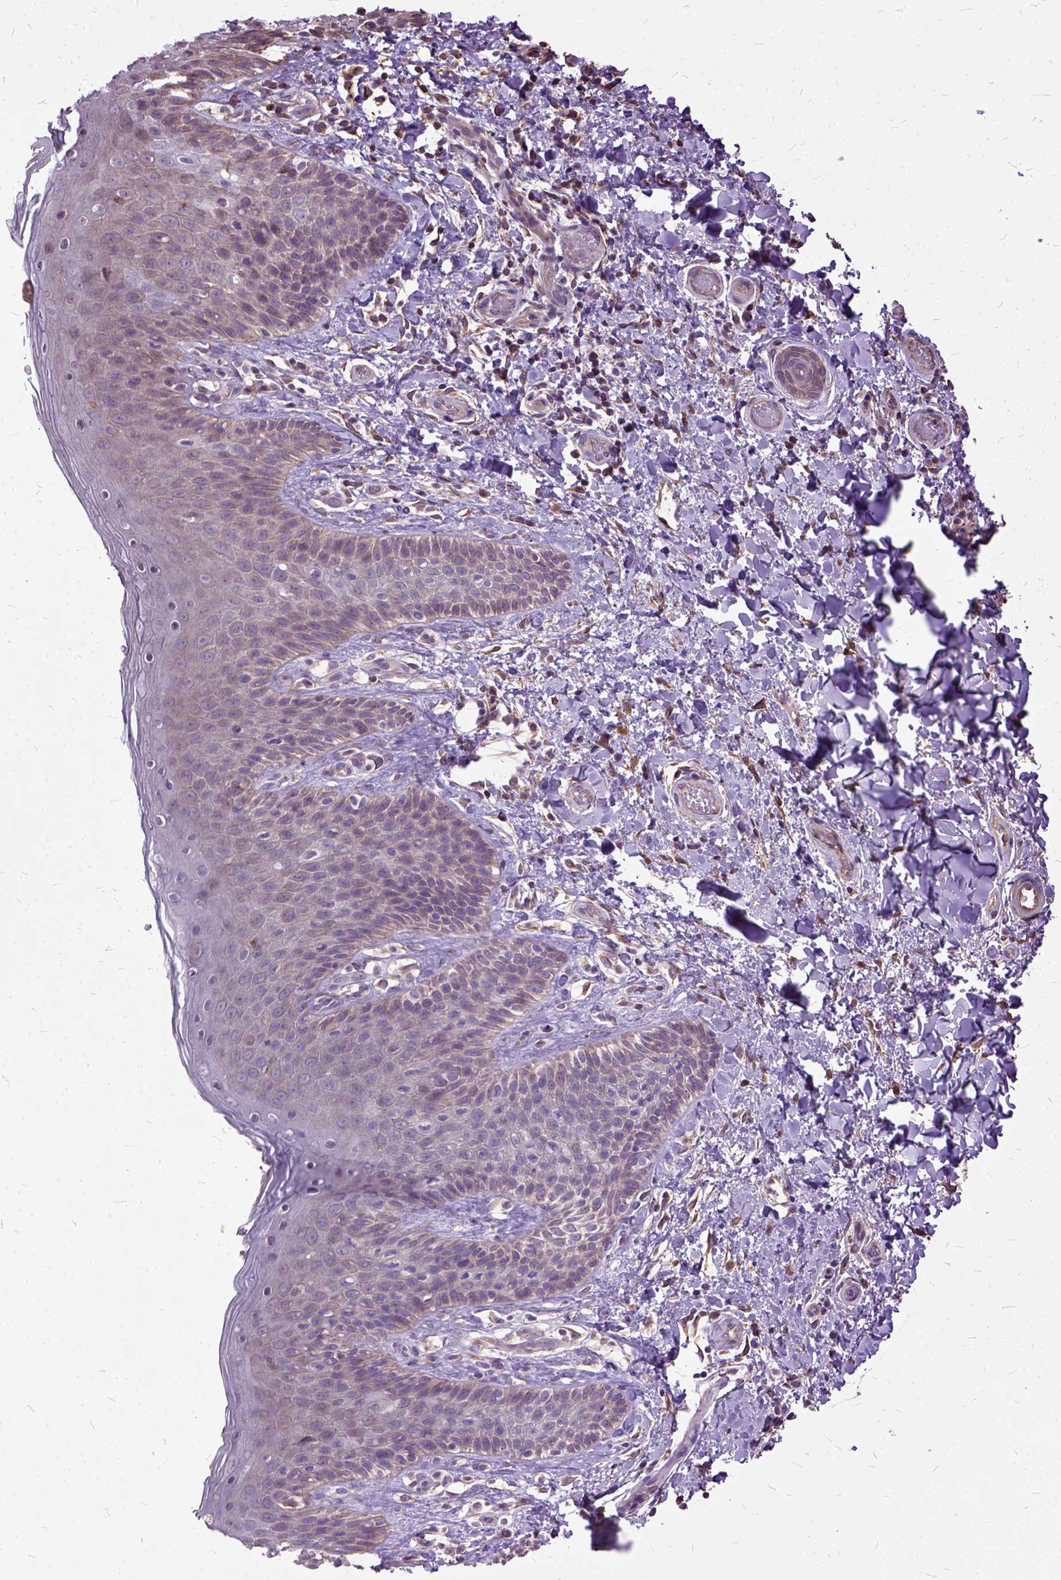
{"staining": {"intensity": "weak", "quantity": "25%-75%", "location": "cytoplasmic/membranous"}, "tissue": "skin", "cell_type": "Epidermal cells", "image_type": "normal", "snomed": [{"axis": "morphology", "description": "Normal tissue, NOS"}, {"axis": "topography", "description": "Anal"}], "caption": "Normal skin was stained to show a protein in brown. There is low levels of weak cytoplasmic/membranous staining in about 25%-75% of epidermal cells.", "gene": "AREG", "patient": {"sex": "male", "age": 36}}